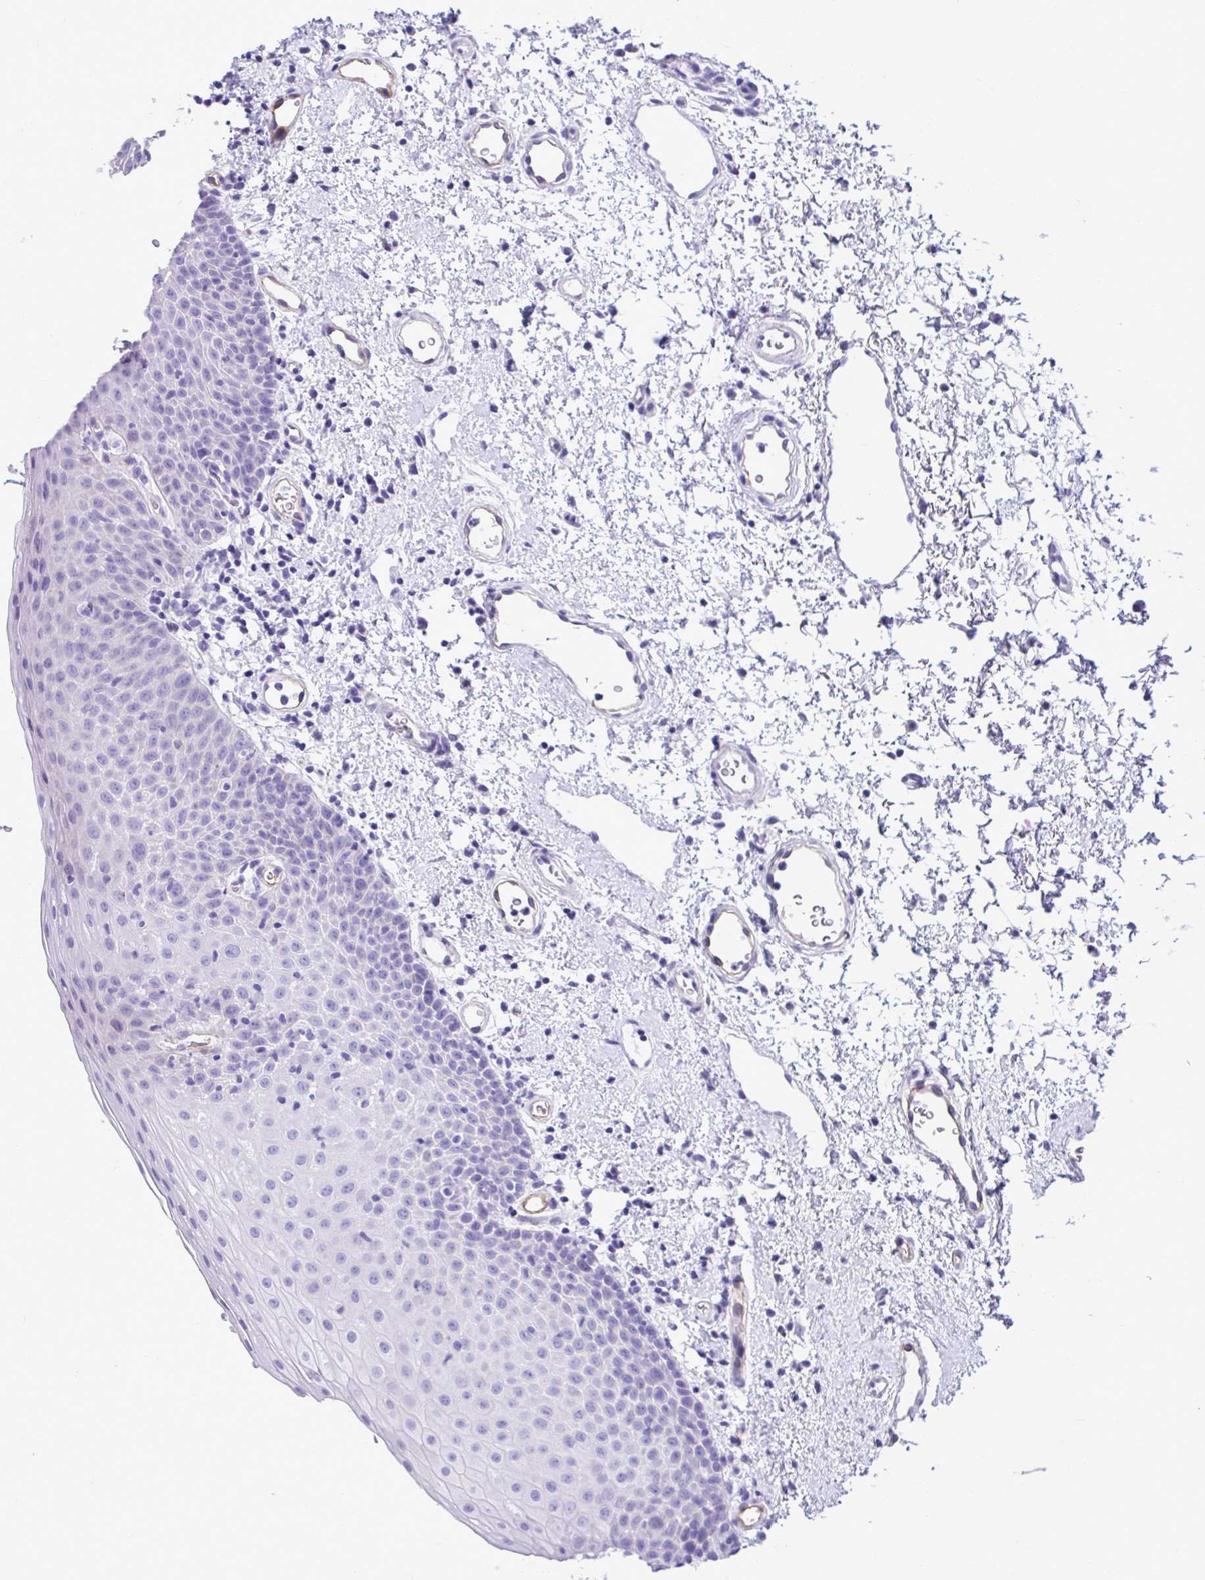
{"staining": {"intensity": "negative", "quantity": "none", "location": "none"}, "tissue": "oral mucosa", "cell_type": "Squamous epithelial cells", "image_type": "normal", "snomed": [{"axis": "morphology", "description": "Normal tissue, NOS"}, {"axis": "topography", "description": "Oral tissue"}, {"axis": "topography", "description": "Head-Neck"}], "caption": "Human oral mucosa stained for a protein using immunohistochemistry (IHC) shows no expression in squamous epithelial cells.", "gene": "ABCG2", "patient": {"sex": "female", "age": 55}}